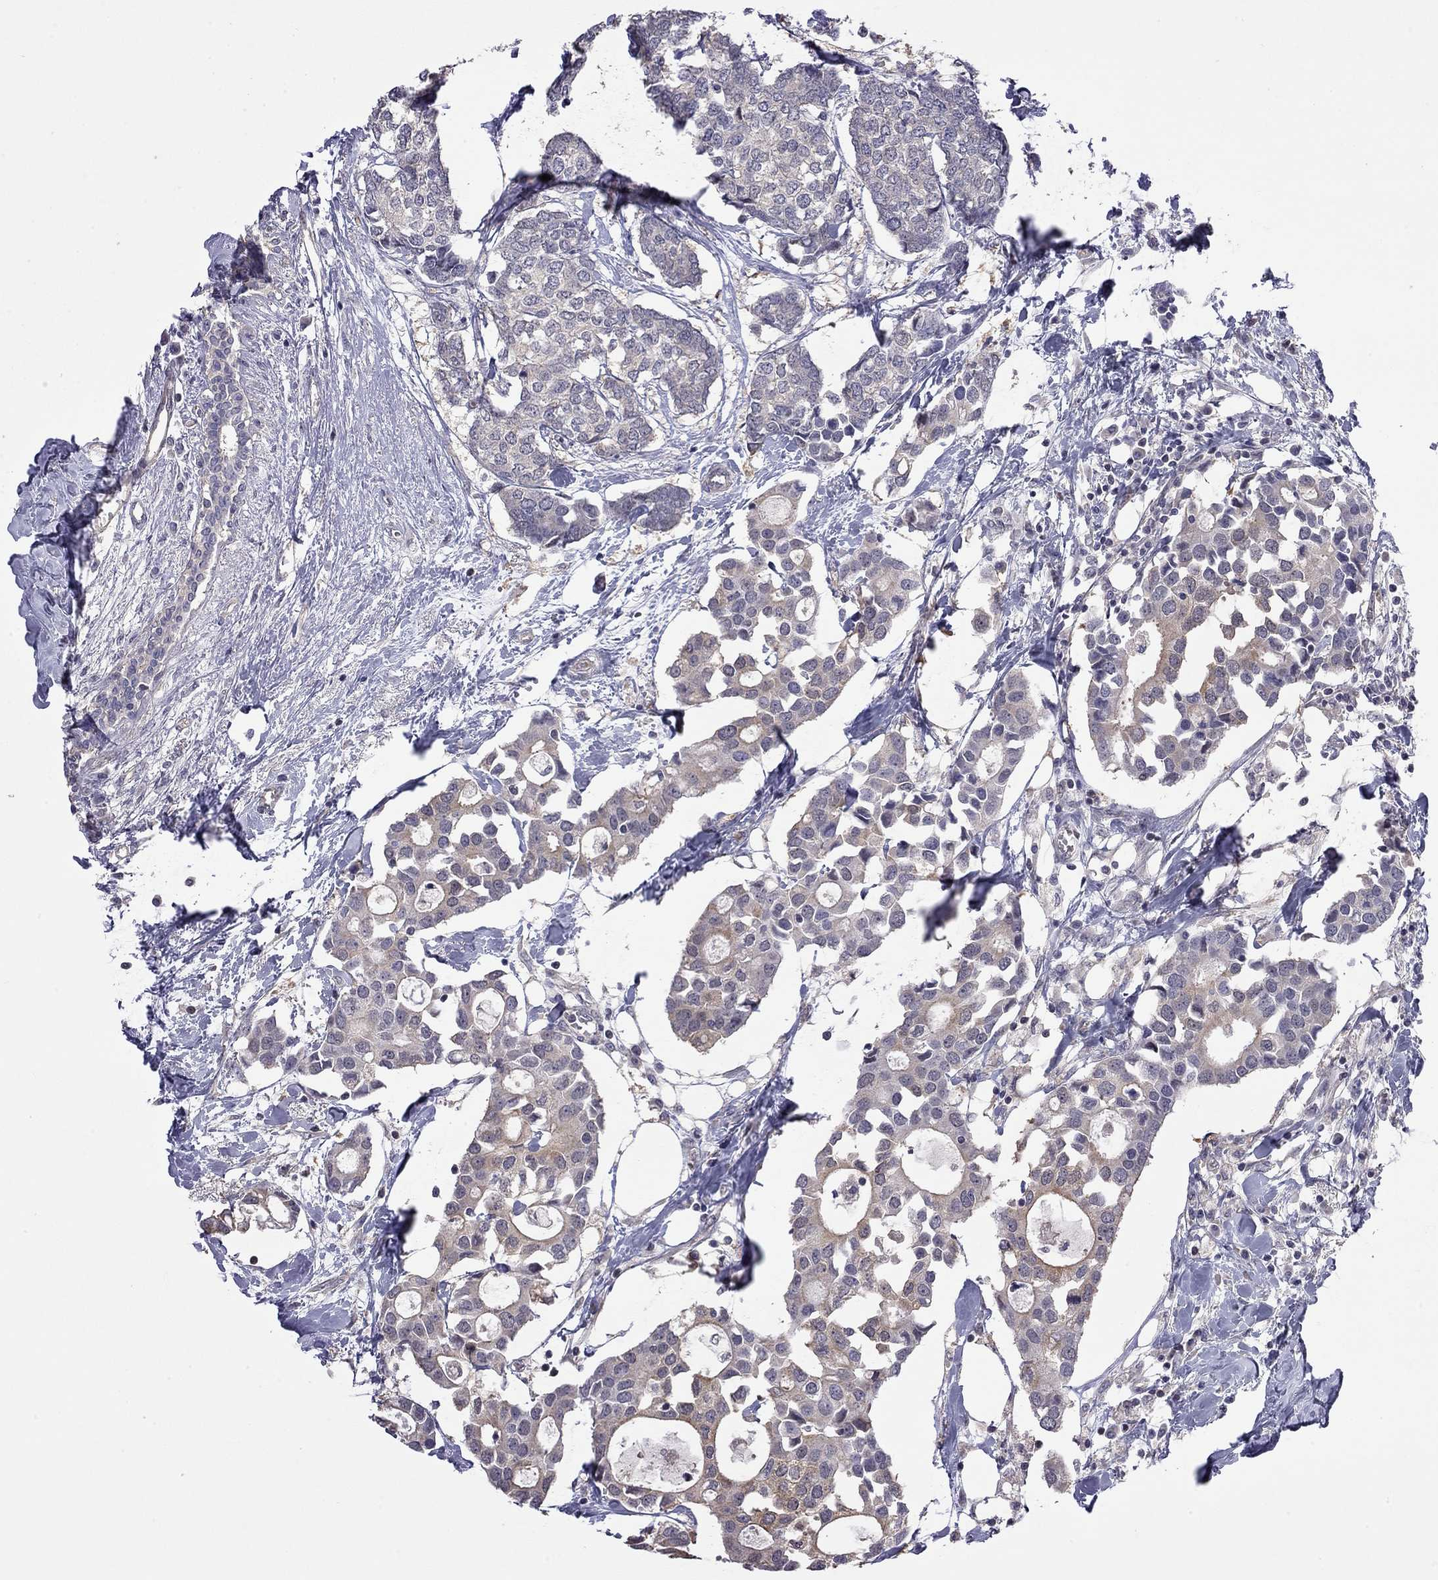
{"staining": {"intensity": "moderate", "quantity": "<25%", "location": "cytoplasmic/membranous"}, "tissue": "breast cancer", "cell_type": "Tumor cells", "image_type": "cancer", "snomed": [{"axis": "morphology", "description": "Duct carcinoma"}, {"axis": "topography", "description": "Breast"}], "caption": "Immunohistochemical staining of breast cancer (intraductal carcinoma) displays low levels of moderate cytoplasmic/membranous expression in about <25% of tumor cells.", "gene": "FEZ1", "patient": {"sex": "female", "age": 83}}